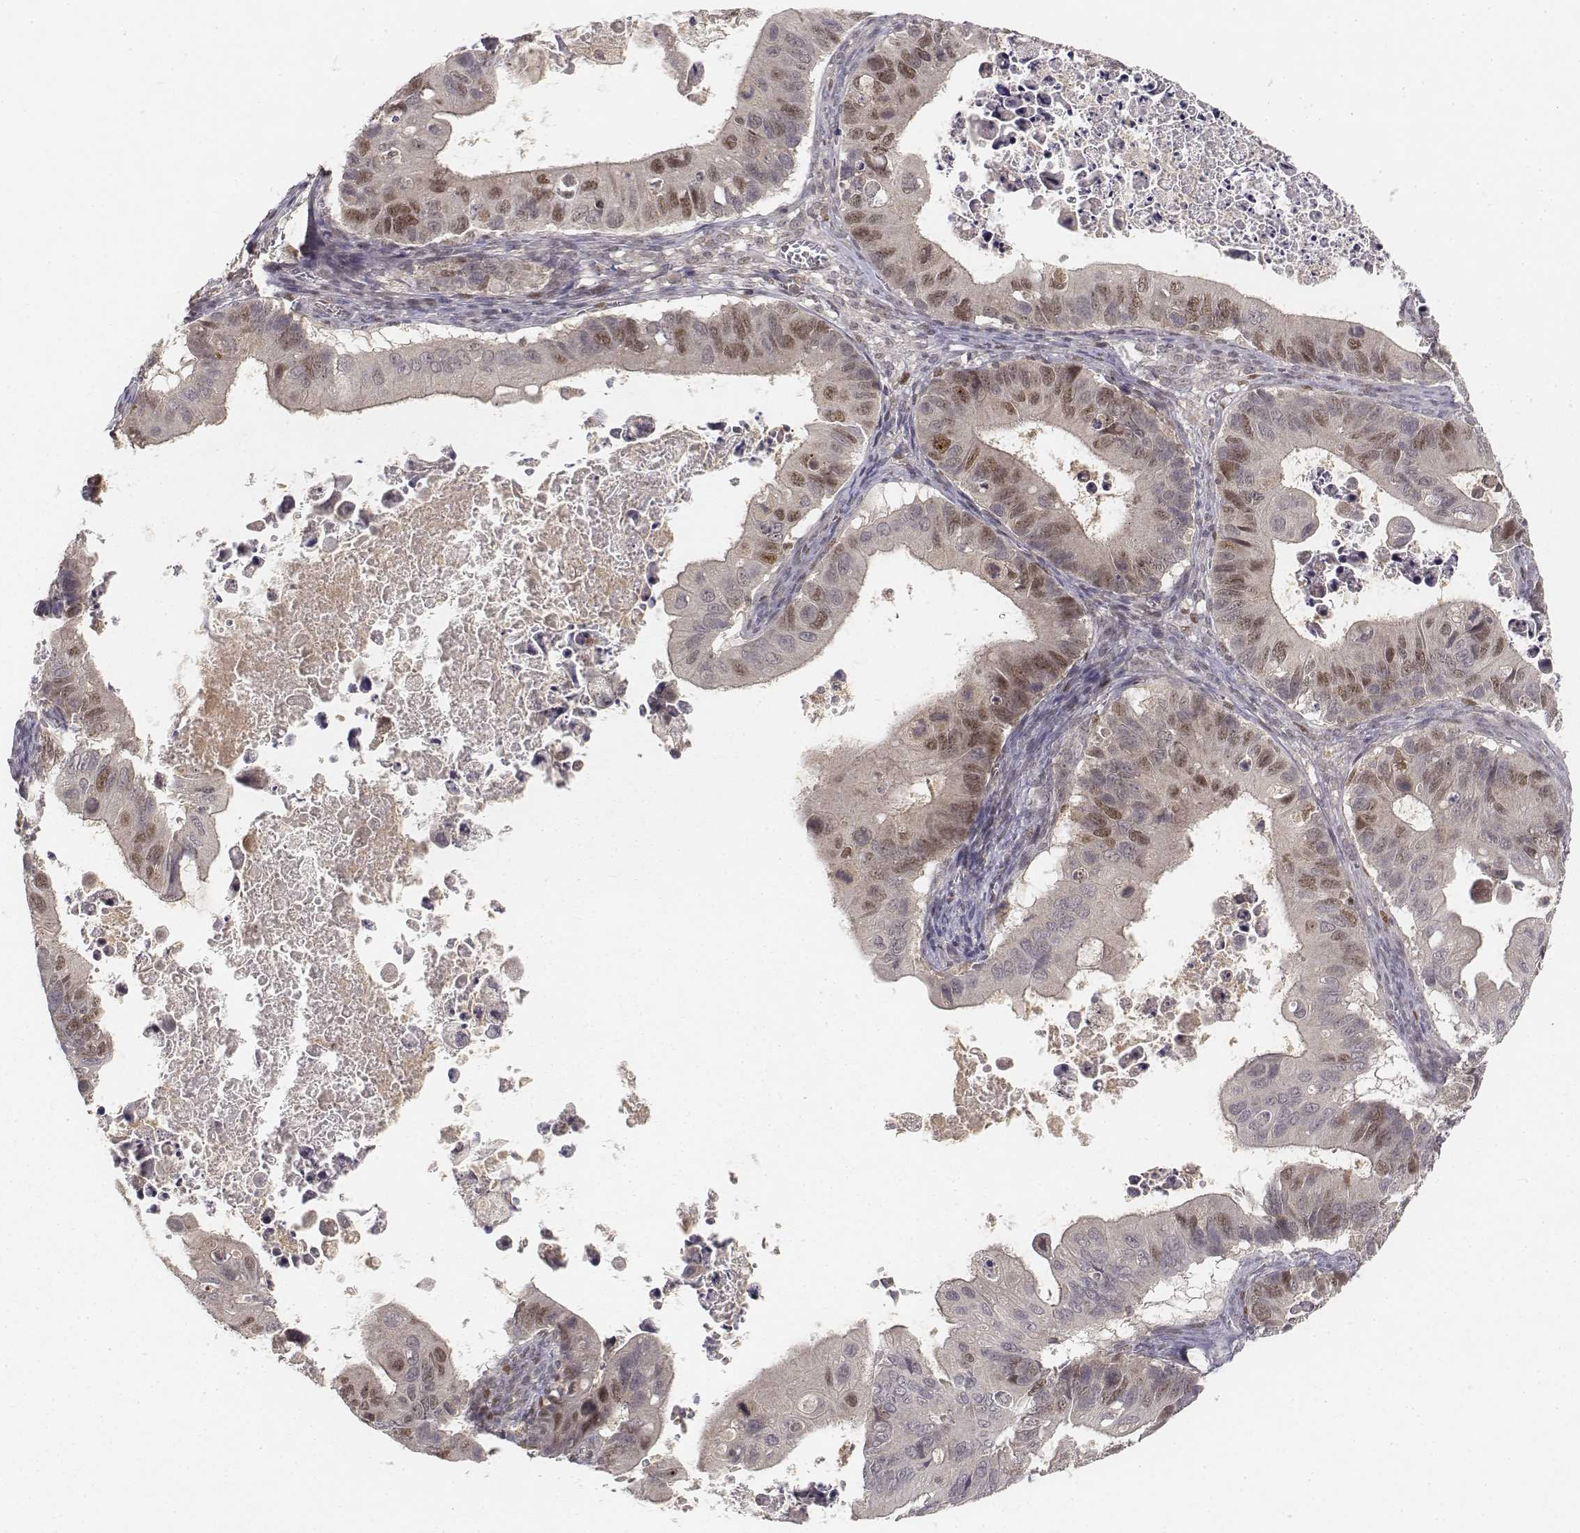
{"staining": {"intensity": "moderate", "quantity": "25%-75%", "location": "nuclear"}, "tissue": "ovarian cancer", "cell_type": "Tumor cells", "image_type": "cancer", "snomed": [{"axis": "morphology", "description": "Cystadenocarcinoma, mucinous, NOS"}, {"axis": "topography", "description": "Ovary"}], "caption": "About 25%-75% of tumor cells in human ovarian mucinous cystadenocarcinoma reveal moderate nuclear protein positivity as visualized by brown immunohistochemical staining.", "gene": "FANCD2", "patient": {"sex": "female", "age": 64}}